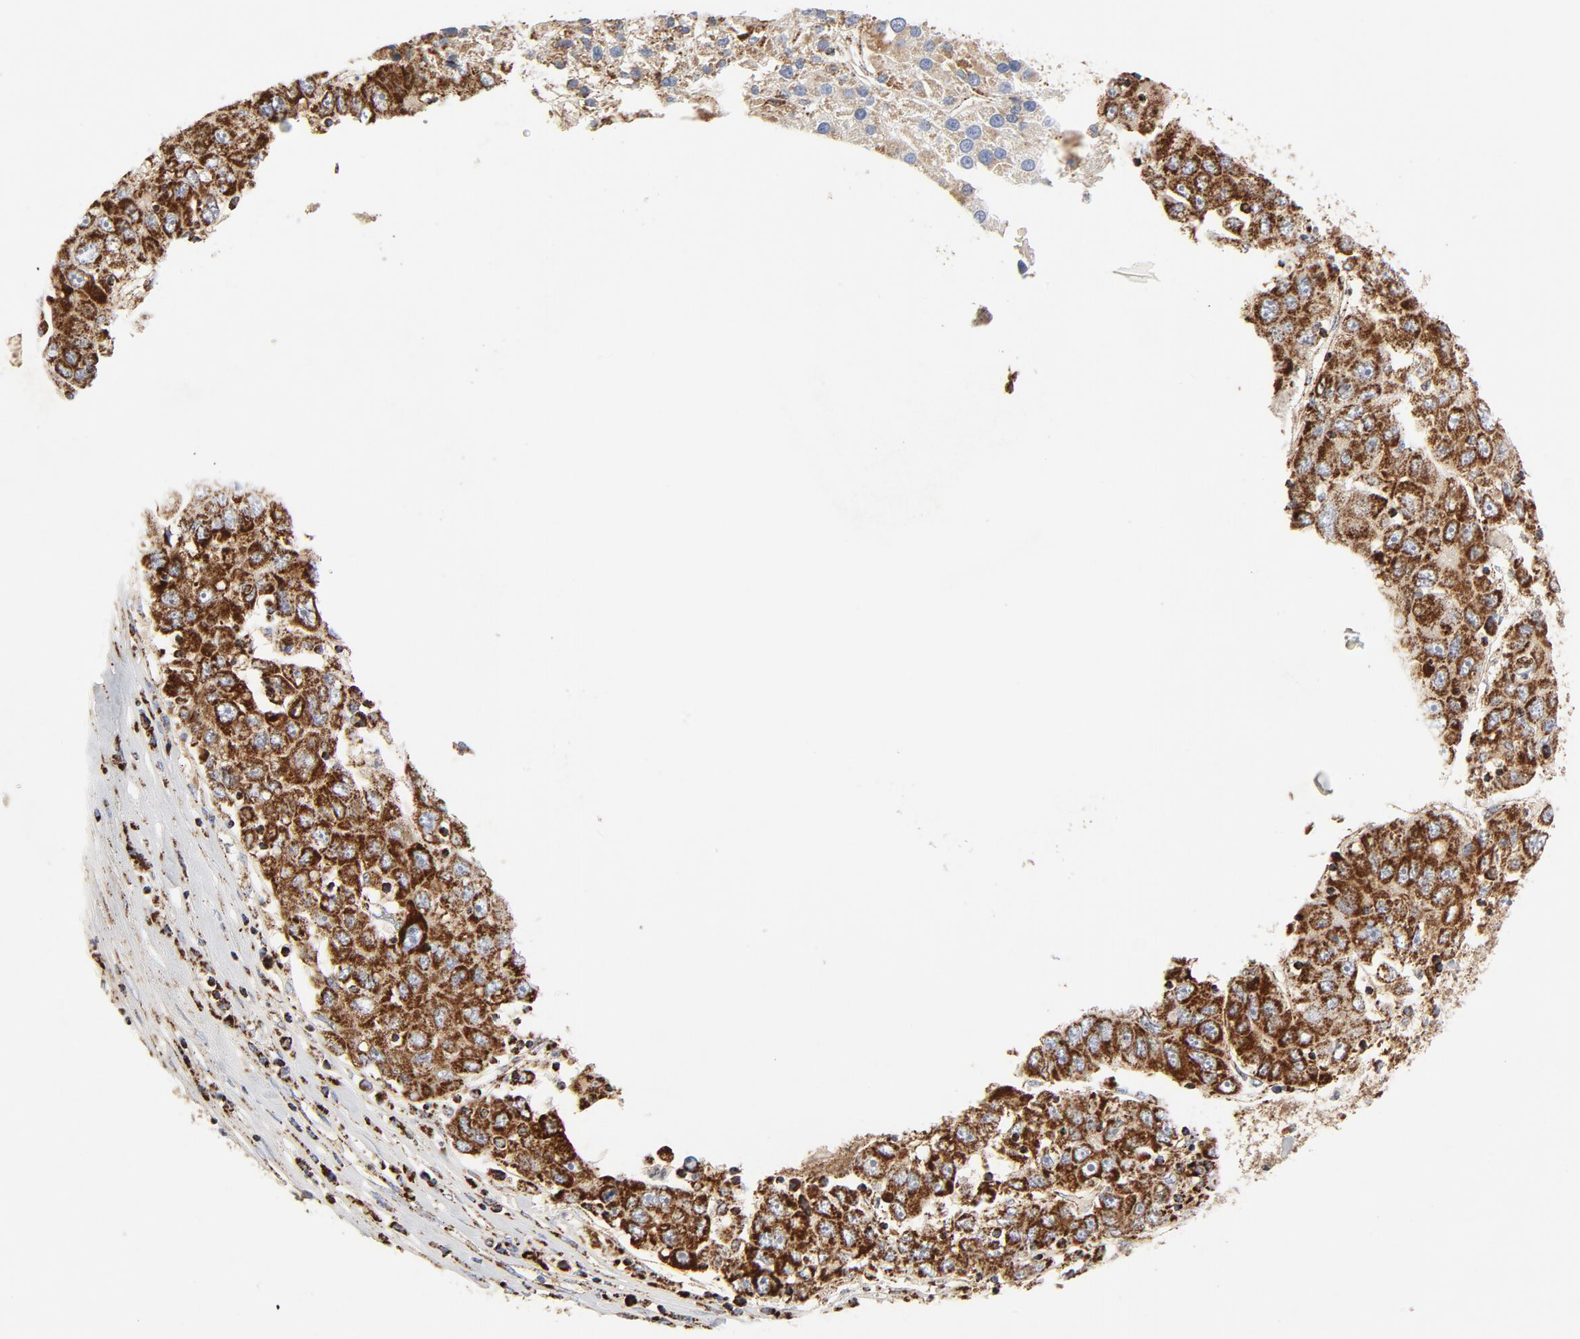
{"staining": {"intensity": "strong", "quantity": ">75%", "location": "cytoplasmic/membranous"}, "tissue": "liver cancer", "cell_type": "Tumor cells", "image_type": "cancer", "snomed": [{"axis": "morphology", "description": "Carcinoma, Hepatocellular, NOS"}, {"axis": "topography", "description": "Liver"}], "caption": "Immunohistochemistry (IHC) of liver hepatocellular carcinoma reveals high levels of strong cytoplasmic/membranous positivity in approximately >75% of tumor cells.", "gene": "PCNX4", "patient": {"sex": "male", "age": 49}}